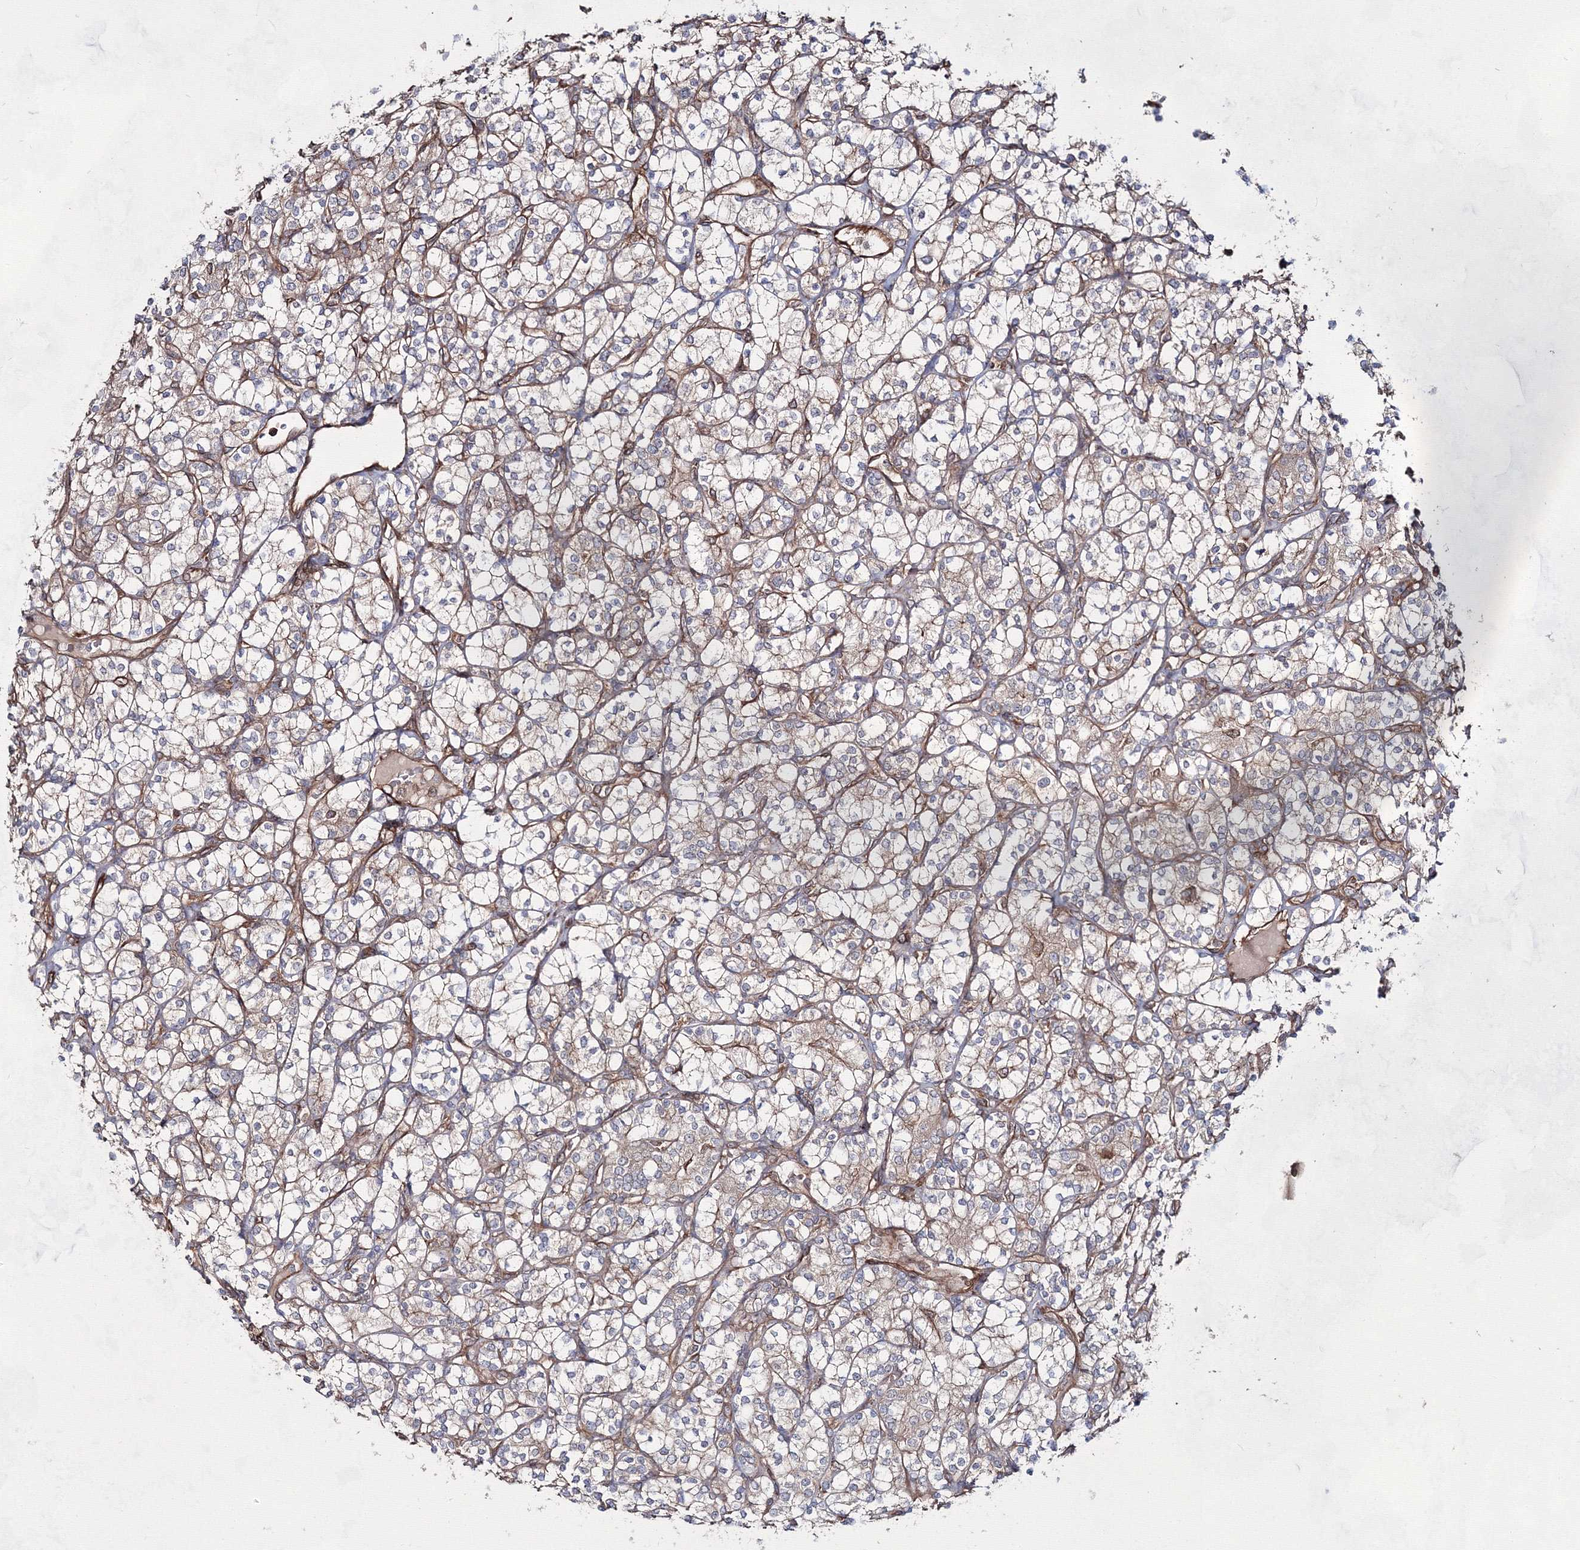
{"staining": {"intensity": "weak", "quantity": "25%-75%", "location": "cytoplasmic/membranous"}, "tissue": "renal cancer", "cell_type": "Tumor cells", "image_type": "cancer", "snomed": [{"axis": "morphology", "description": "Adenocarcinoma, NOS"}, {"axis": "topography", "description": "Kidney"}], "caption": "Tumor cells demonstrate low levels of weak cytoplasmic/membranous expression in about 25%-75% of cells in renal adenocarcinoma.", "gene": "EXOC6", "patient": {"sex": "male", "age": 77}}